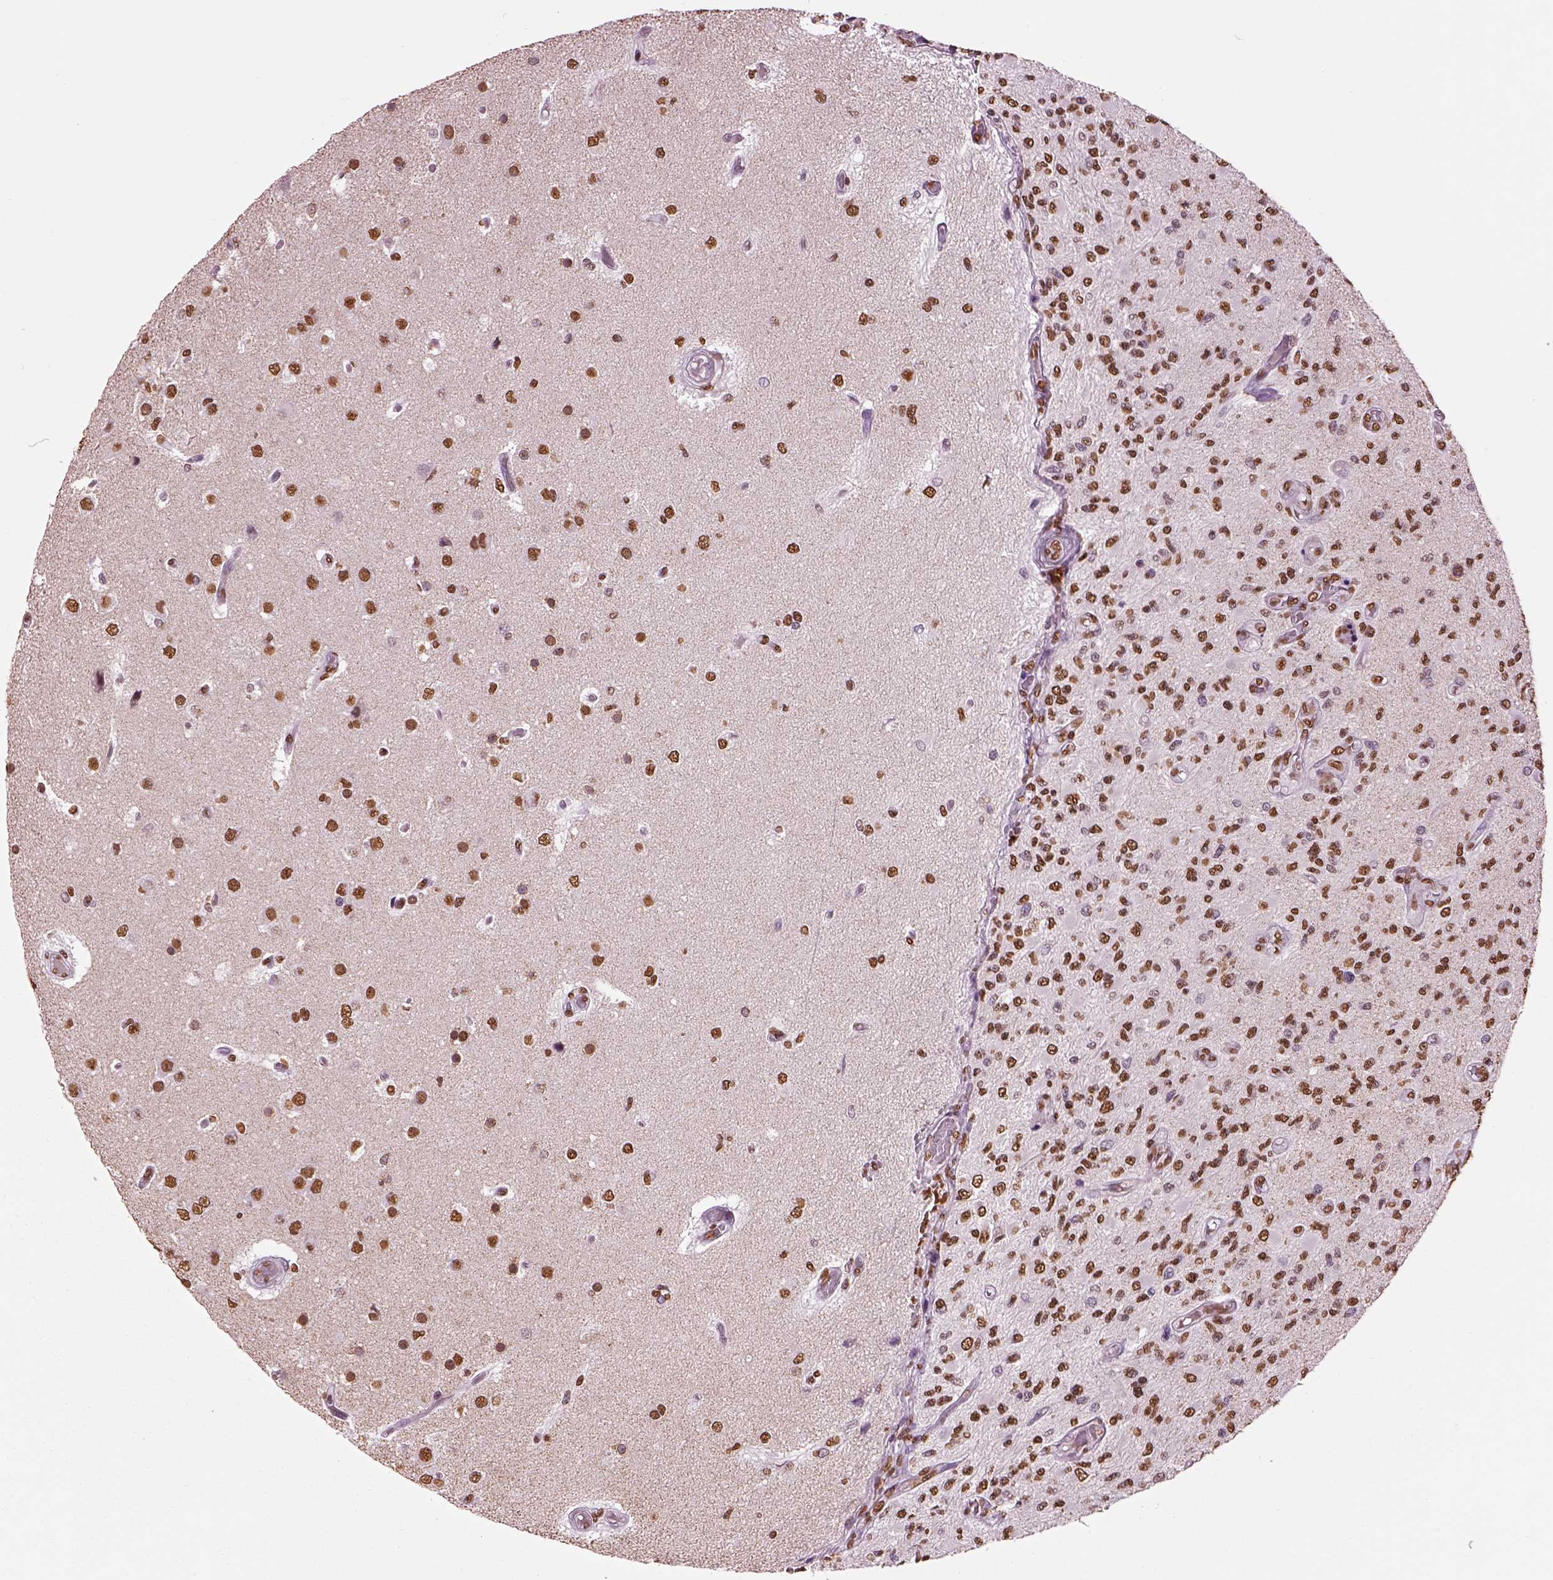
{"staining": {"intensity": "moderate", "quantity": ">75%", "location": "nuclear"}, "tissue": "glioma", "cell_type": "Tumor cells", "image_type": "cancer", "snomed": [{"axis": "morphology", "description": "Glioma, malignant, High grade"}, {"axis": "topography", "description": "Brain"}], "caption": "DAB immunohistochemical staining of human high-grade glioma (malignant) shows moderate nuclear protein staining in about >75% of tumor cells. (DAB (3,3'-diaminobenzidine) IHC with brightfield microscopy, high magnification).", "gene": "DDX3X", "patient": {"sex": "female", "age": 63}}